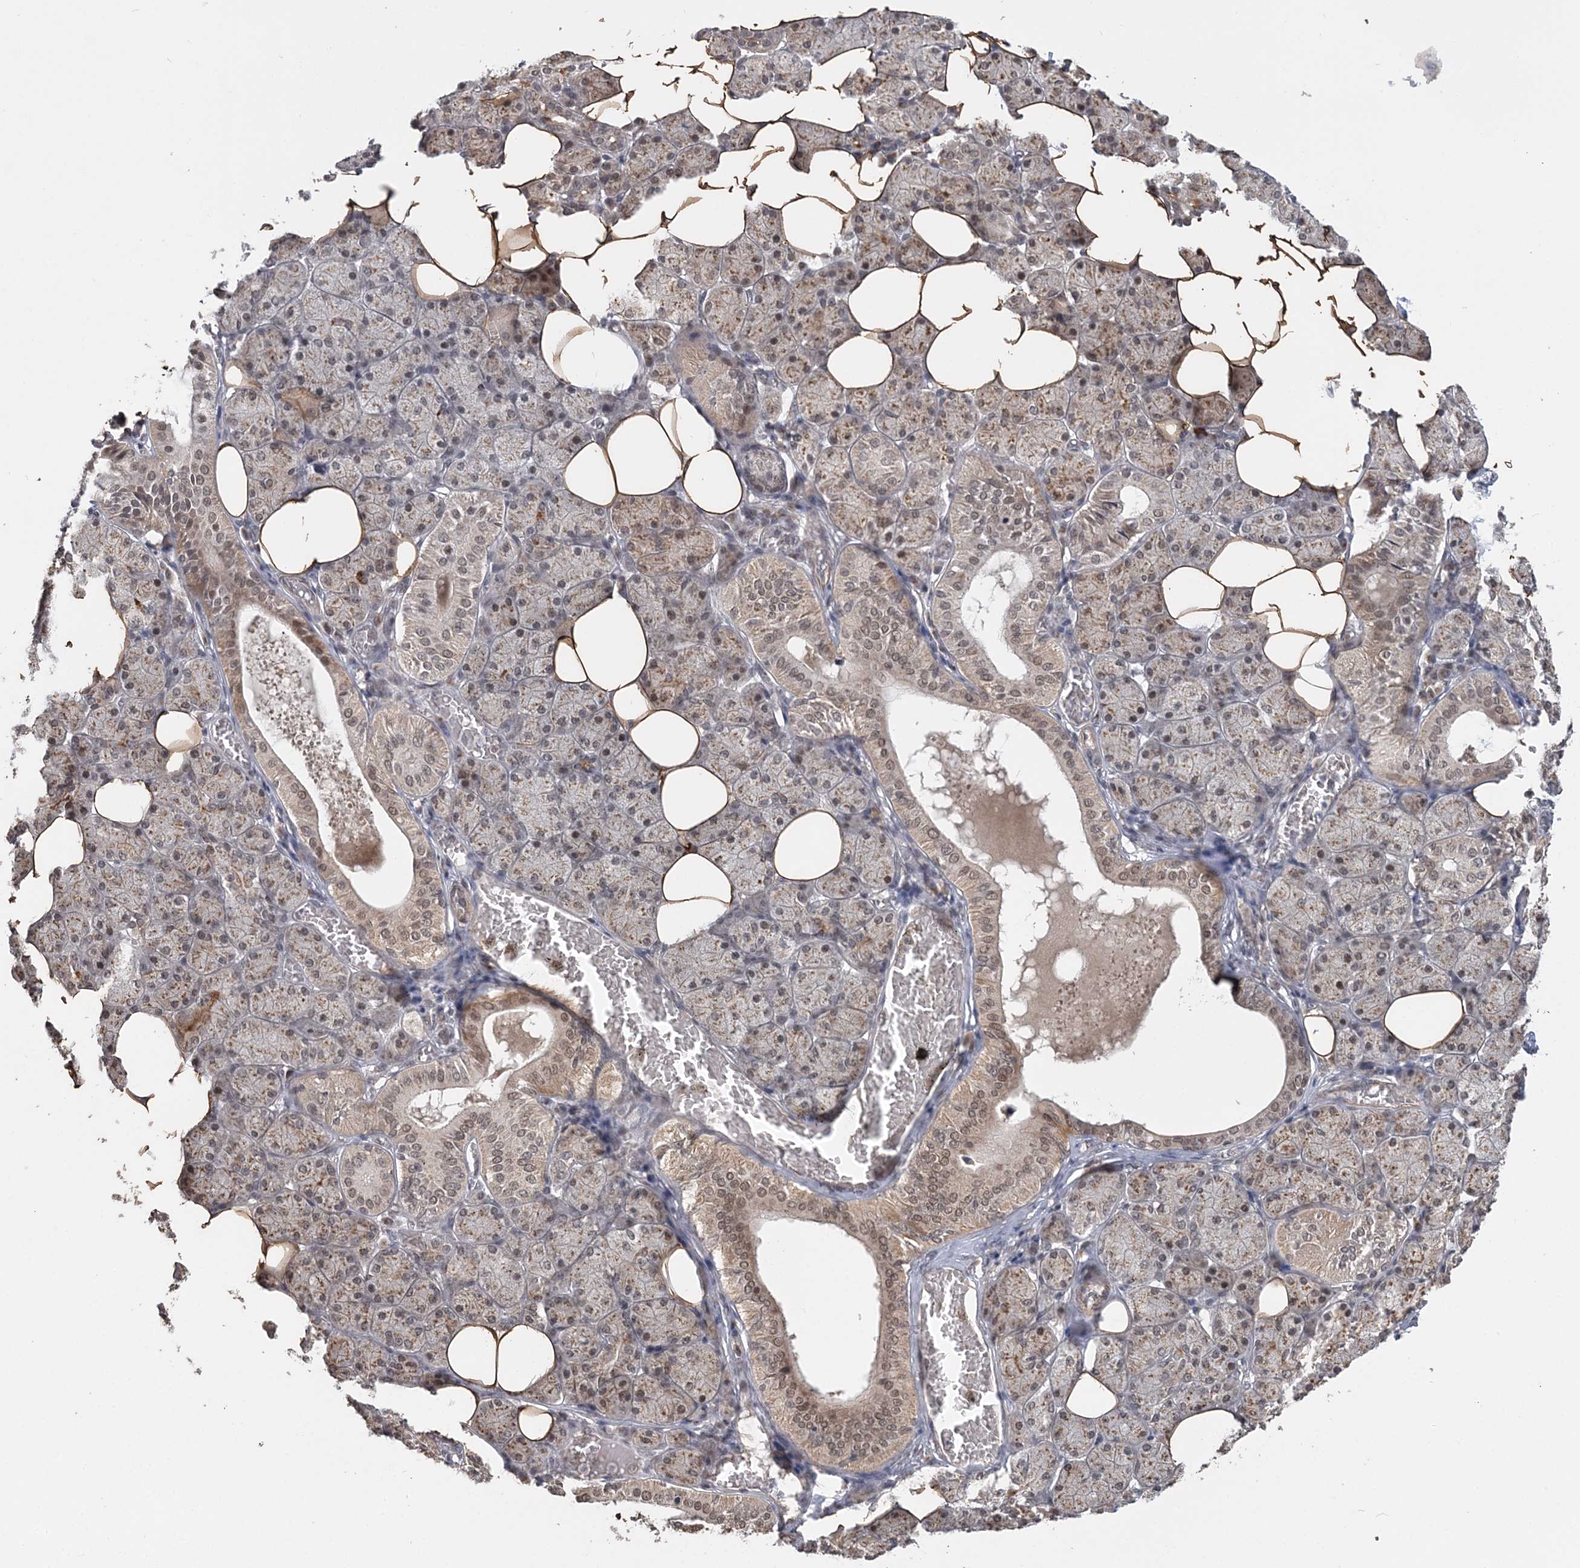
{"staining": {"intensity": "weak", "quantity": "25%-75%", "location": "cytoplasmic/membranous,nuclear"}, "tissue": "salivary gland", "cell_type": "Glandular cells", "image_type": "normal", "snomed": [{"axis": "morphology", "description": "Normal tissue, NOS"}, {"axis": "topography", "description": "Salivary gland"}], "caption": "A micrograph of human salivary gland stained for a protein exhibits weak cytoplasmic/membranous,nuclear brown staining in glandular cells. (Stains: DAB in brown, nuclei in blue, Microscopy: brightfield microscopy at high magnification).", "gene": "TSHZ2", "patient": {"sex": "female", "age": 33}}